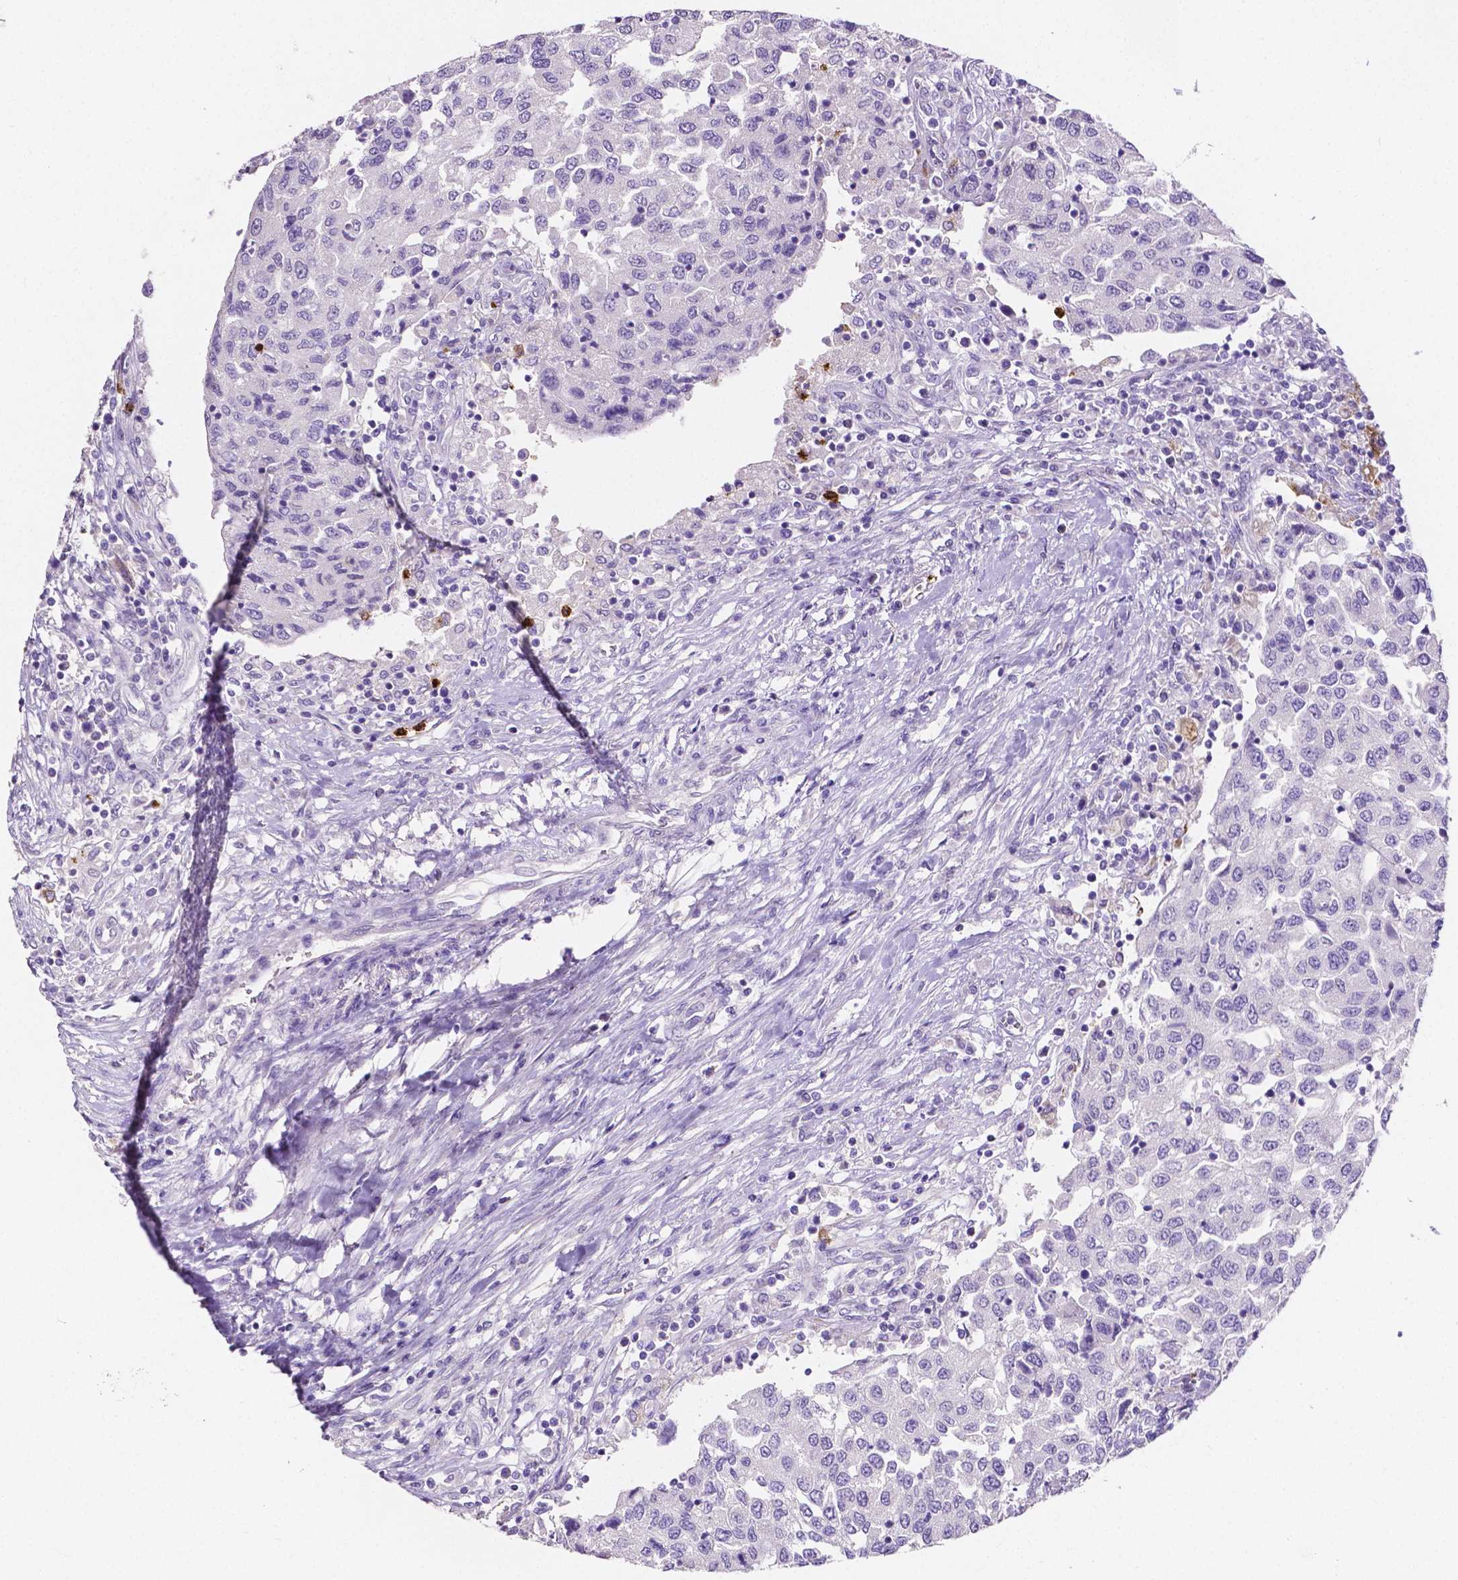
{"staining": {"intensity": "negative", "quantity": "none", "location": "none"}, "tissue": "urothelial cancer", "cell_type": "Tumor cells", "image_type": "cancer", "snomed": [{"axis": "morphology", "description": "Urothelial carcinoma, High grade"}, {"axis": "topography", "description": "Urinary bladder"}], "caption": "This is a photomicrograph of IHC staining of urothelial cancer, which shows no expression in tumor cells.", "gene": "MMP9", "patient": {"sex": "female", "age": 78}}